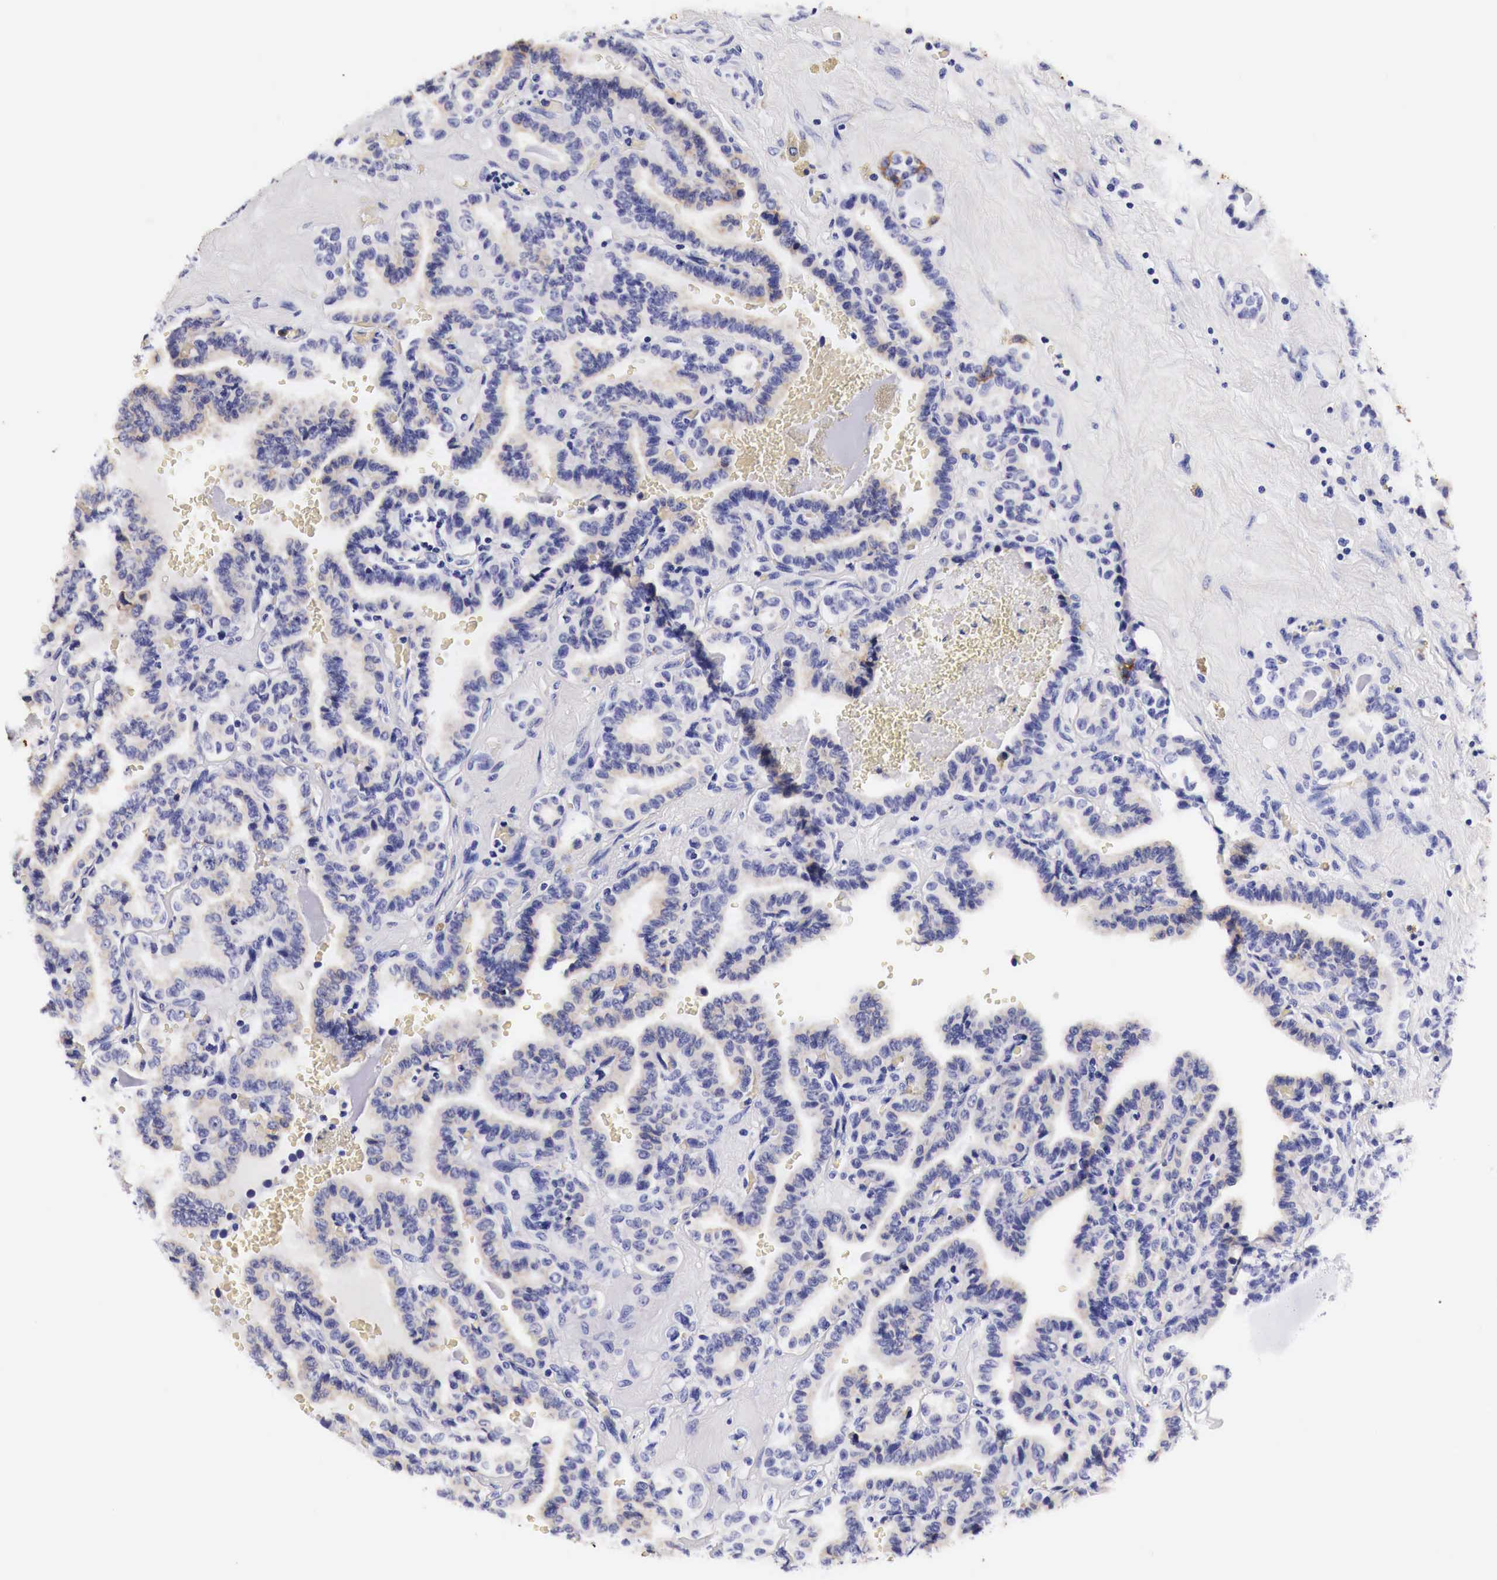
{"staining": {"intensity": "negative", "quantity": "none", "location": "none"}, "tissue": "thyroid cancer", "cell_type": "Tumor cells", "image_type": "cancer", "snomed": [{"axis": "morphology", "description": "Papillary adenocarcinoma, NOS"}, {"axis": "topography", "description": "Thyroid gland"}], "caption": "High power microscopy photomicrograph of an immunohistochemistry image of papillary adenocarcinoma (thyroid), revealing no significant staining in tumor cells. The staining was performed using DAB to visualize the protein expression in brown, while the nuclei were stained in blue with hematoxylin (Magnification: 20x).", "gene": "EGFR", "patient": {"sex": "male", "age": 87}}